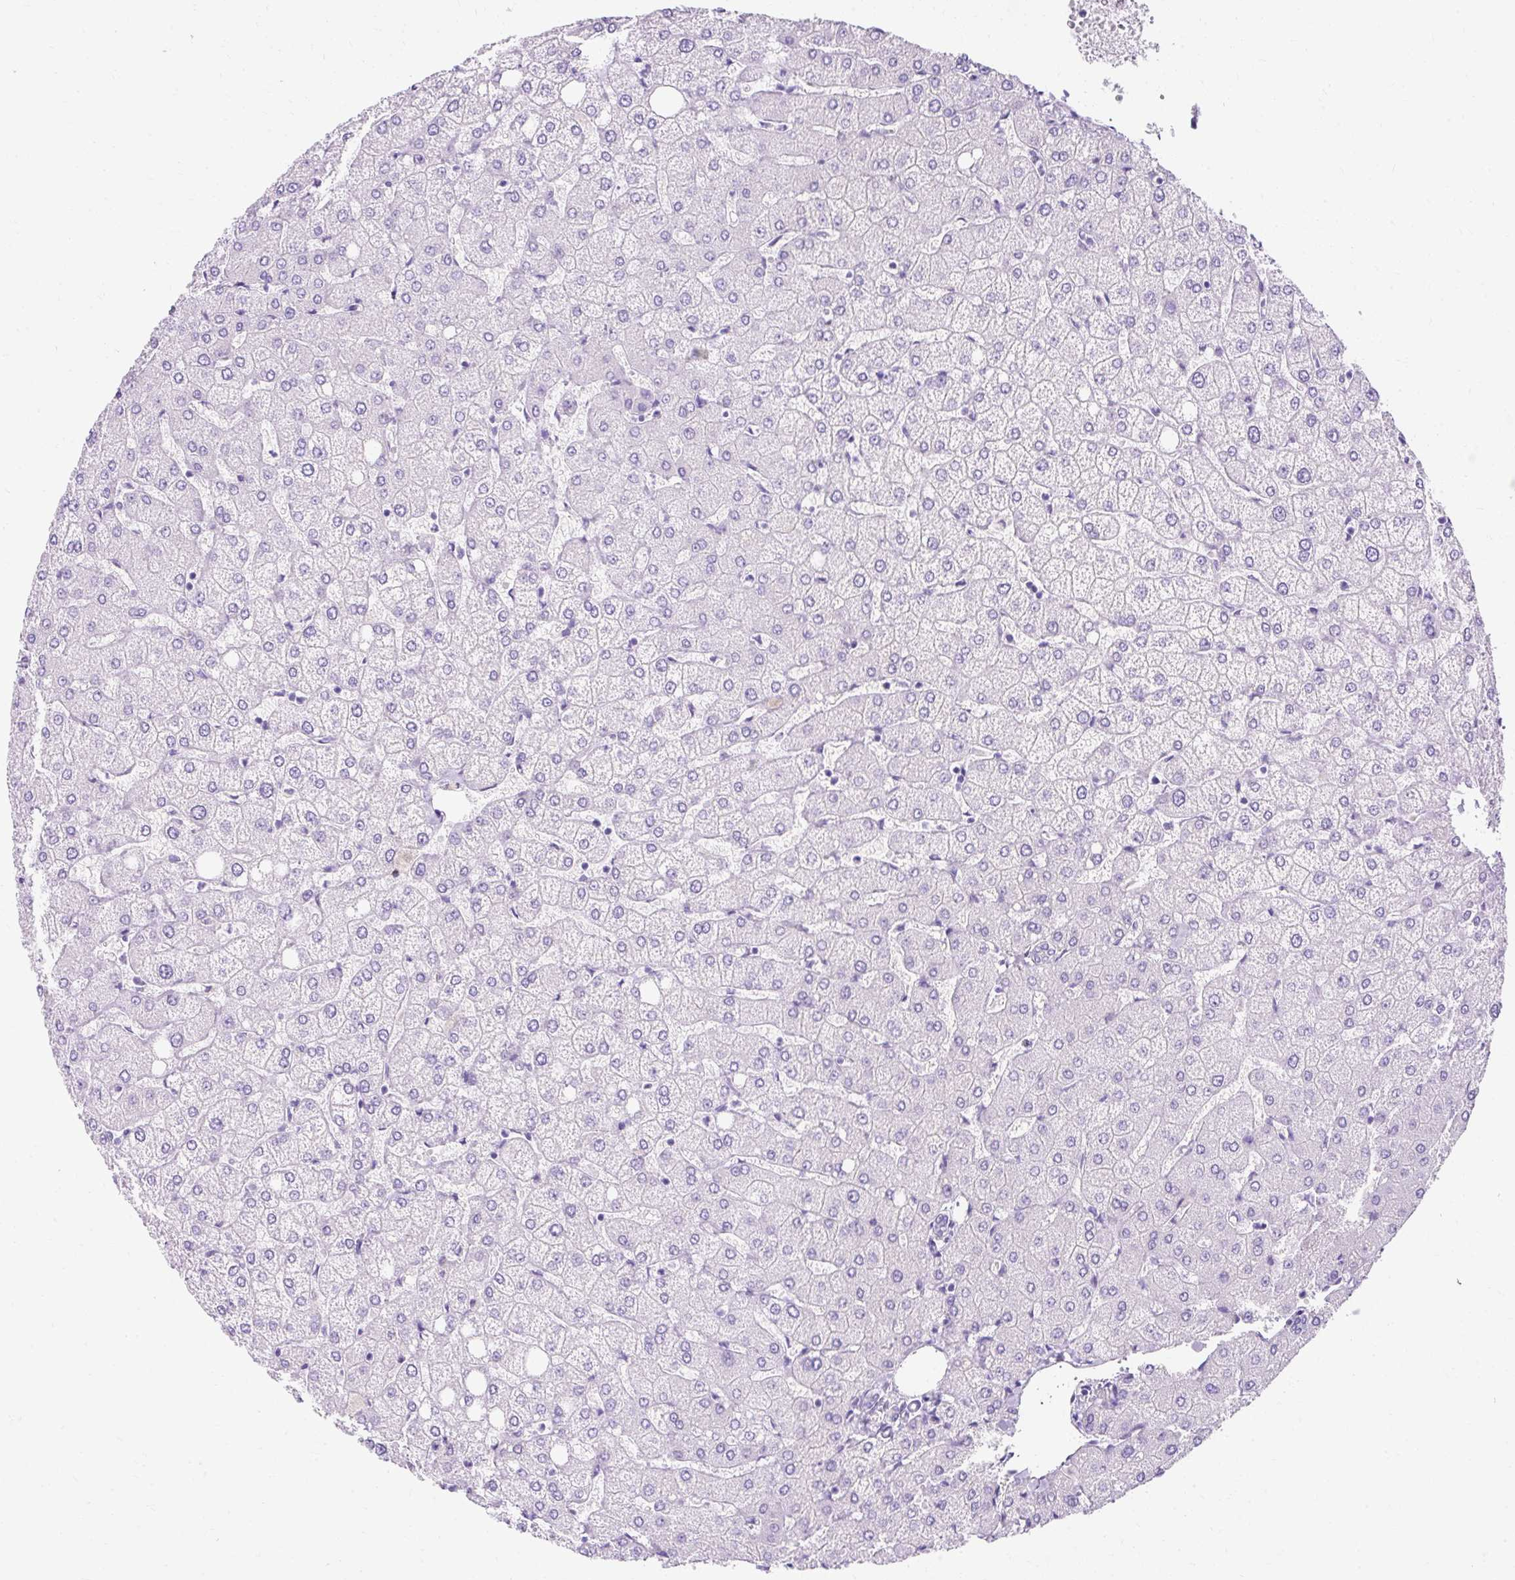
{"staining": {"intensity": "negative", "quantity": "none", "location": "none"}, "tissue": "liver", "cell_type": "Cholangiocytes", "image_type": "normal", "snomed": [{"axis": "morphology", "description": "Normal tissue, NOS"}, {"axis": "topography", "description": "Liver"}], "caption": "DAB immunohistochemical staining of unremarkable human liver shows no significant staining in cholangiocytes.", "gene": "GOLGA8A", "patient": {"sex": "female", "age": 54}}